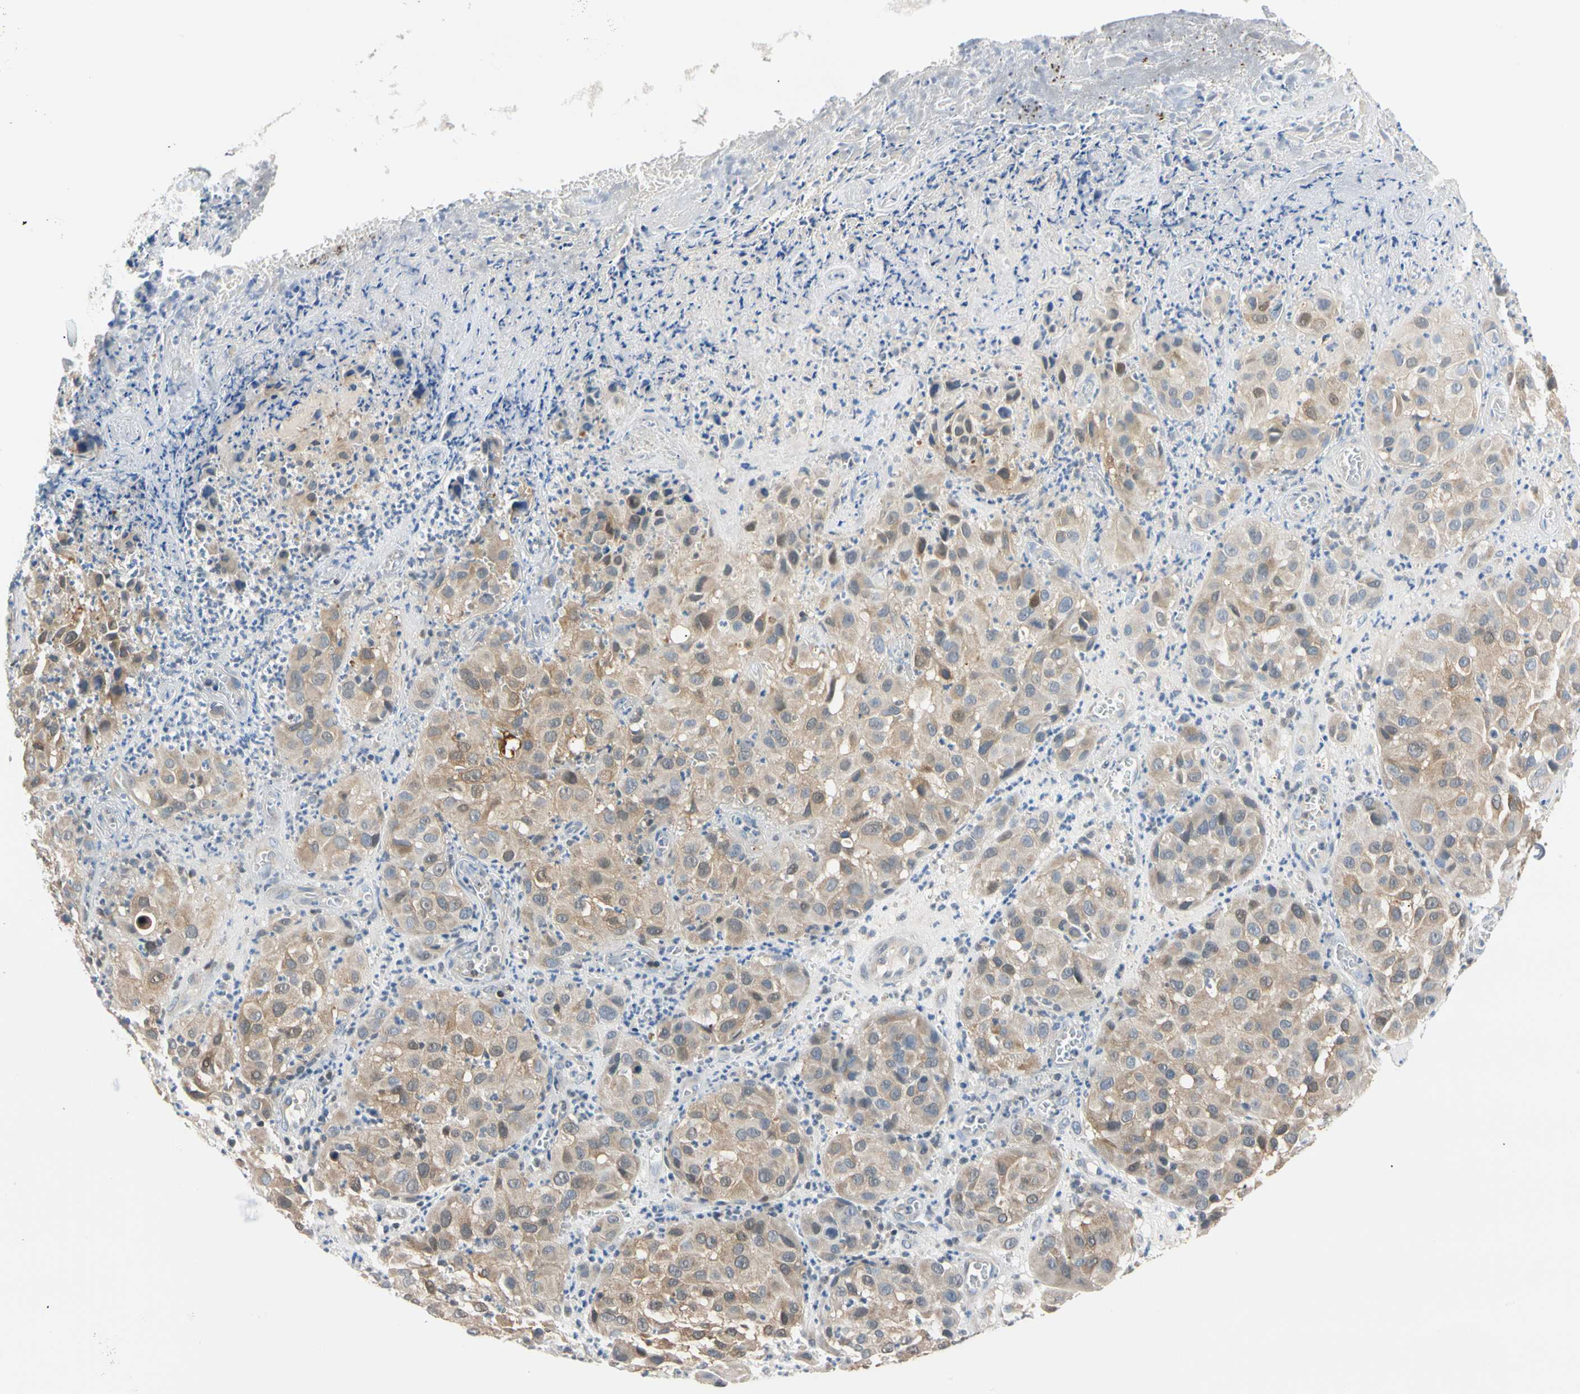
{"staining": {"intensity": "weak", "quantity": ">75%", "location": "cytoplasmic/membranous"}, "tissue": "melanoma", "cell_type": "Tumor cells", "image_type": "cancer", "snomed": [{"axis": "morphology", "description": "Malignant melanoma, NOS"}, {"axis": "topography", "description": "Skin"}], "caption": "Protein staining exhibits weak cytoplasmic/membranous positivity in about >75% of tumor cells in malignant melanoma. (DAB (3,3'-diaminobenzidine) IHC with brightfield microscopy, high magnification).", "gene": "SEC23B", "patient": {"sex": "female", "age": 21}}